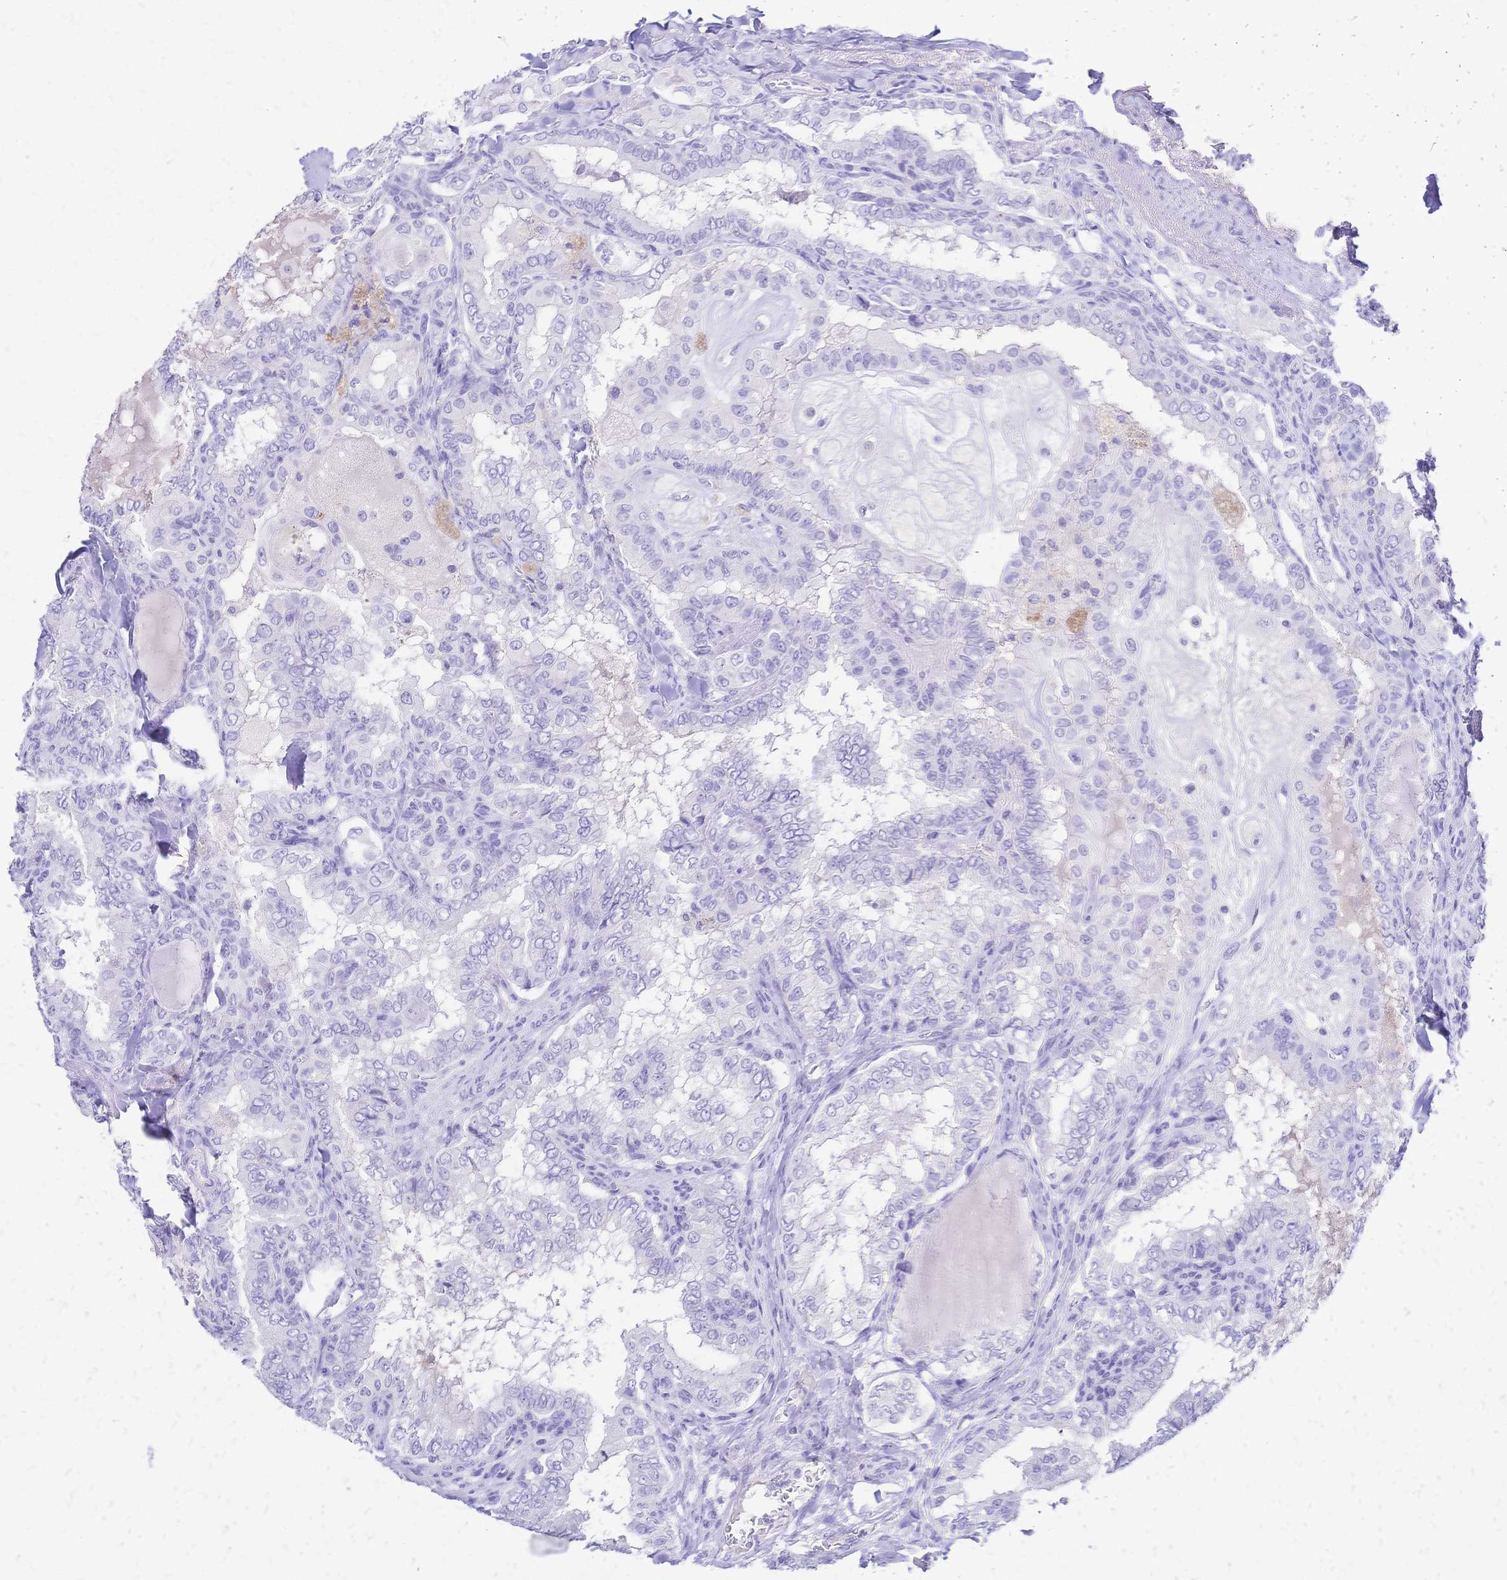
{"staining": {"intensity": "negative", "quantity": "none", "location": "none"}, "tissue": "thyroid cancer", "cell_type": "Tumor cells", "image_type": "cancer", "snomed": [{"axis": "morphology", "description": "Papillary adenocarcinoma, NOS"}, {"axis": "topography", "description": "Thyroid gland"}], "caption": "Immunohistochemical staining of thyroid papillary adenocarcinoma displays no significant expression in tumor cells. Nuclei are stained in blue.", "gene": "FA2H", "patient": {"sex": "female", "age": 75}}